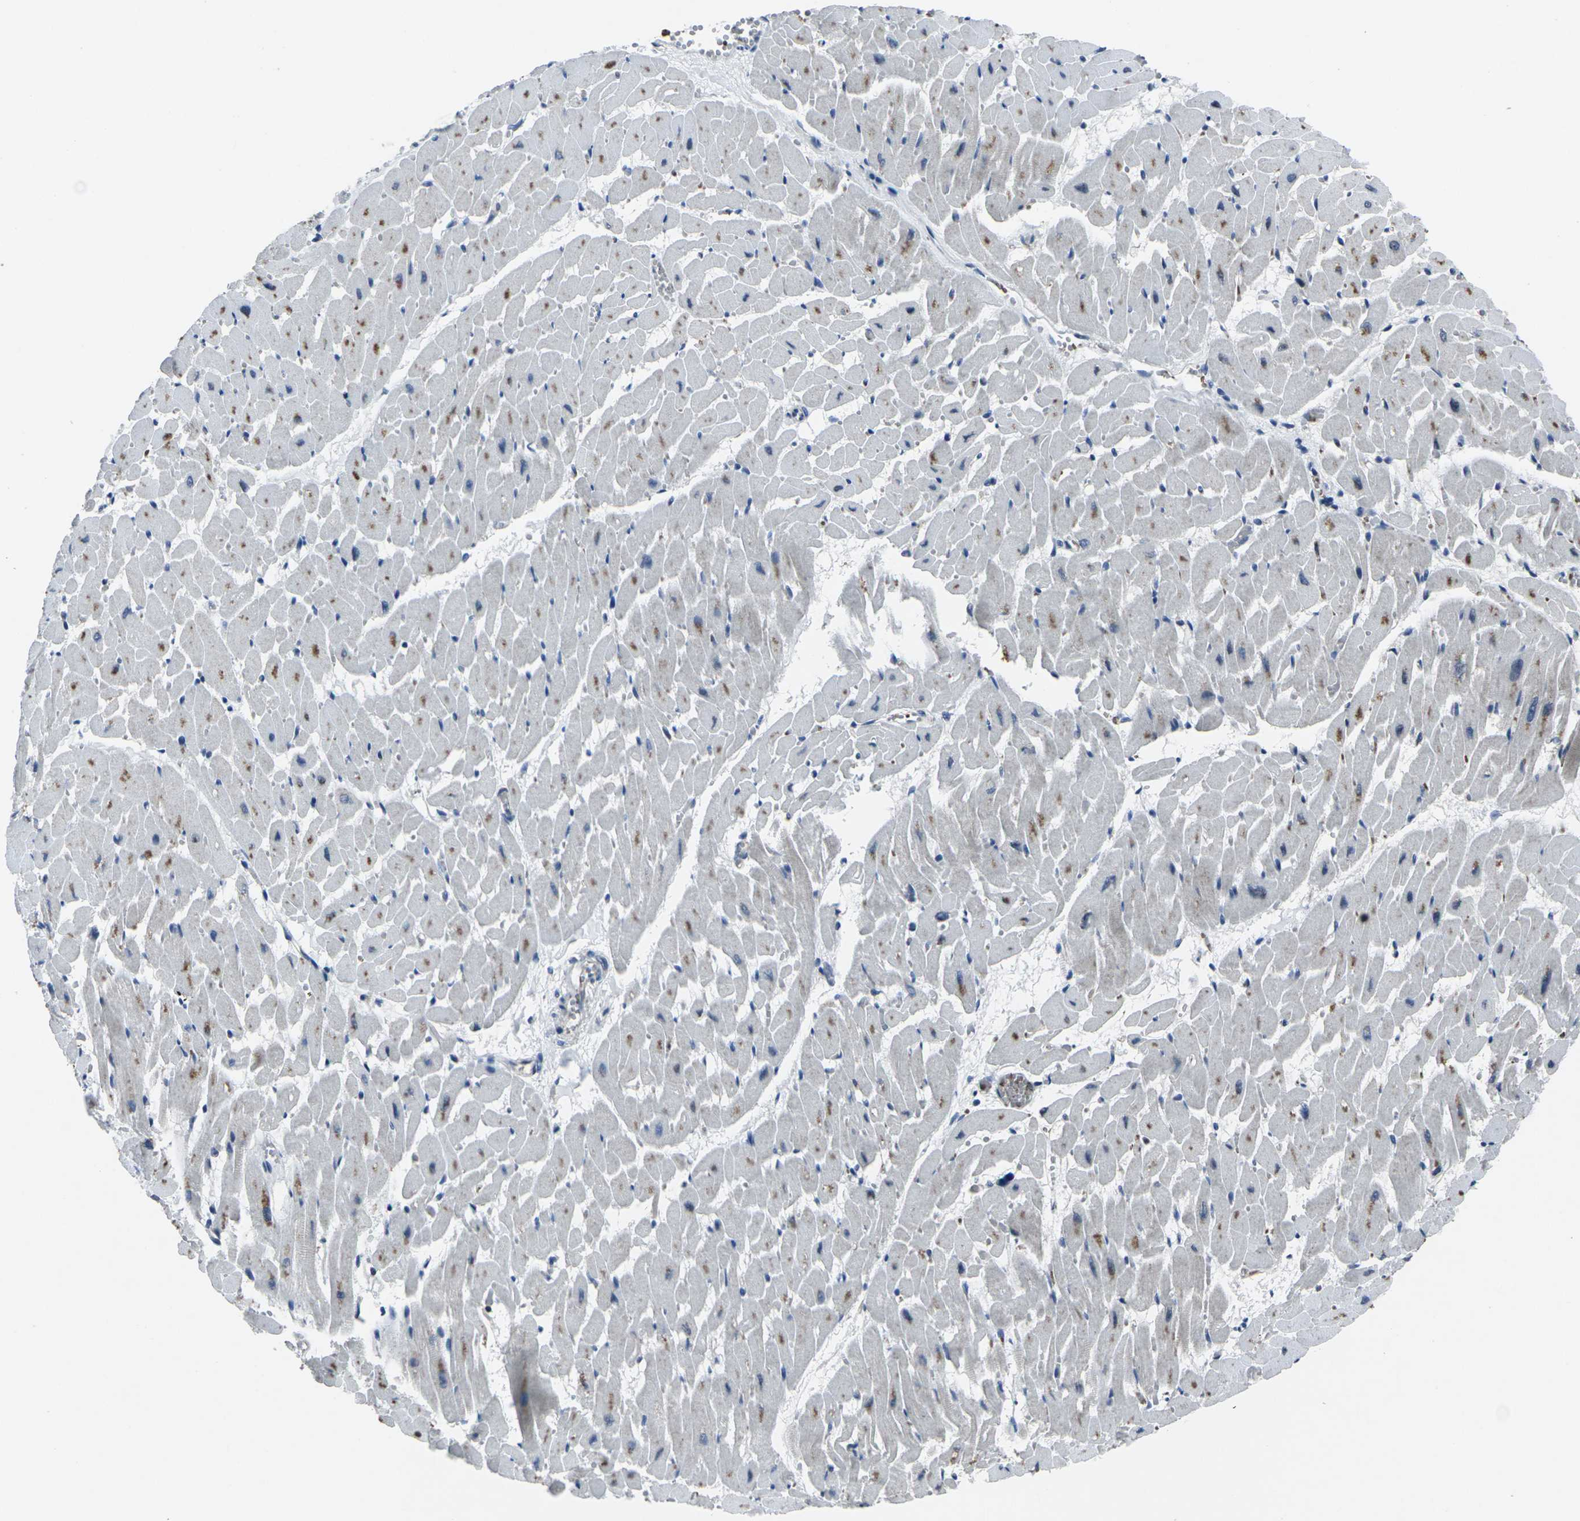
{"staining": {"intensity": "negative", "quantity": "none", "location": "none"}, "tissue": "heart muscle", "cell_type": "Cardiomyocytes", "image_type": "normal", "snomed": [{"axis": "morphology", "description": "Normal tissue, NOS"}, {"axis": "topography", "description": "Heart"}], "caption": "A high-resolution image shows IHC staining of unremarkable heart muscle, which reveals no significant staining in cardiomyocytes.", "gene": "STAT4", "patient": {"sex": "female", "age": 19}}